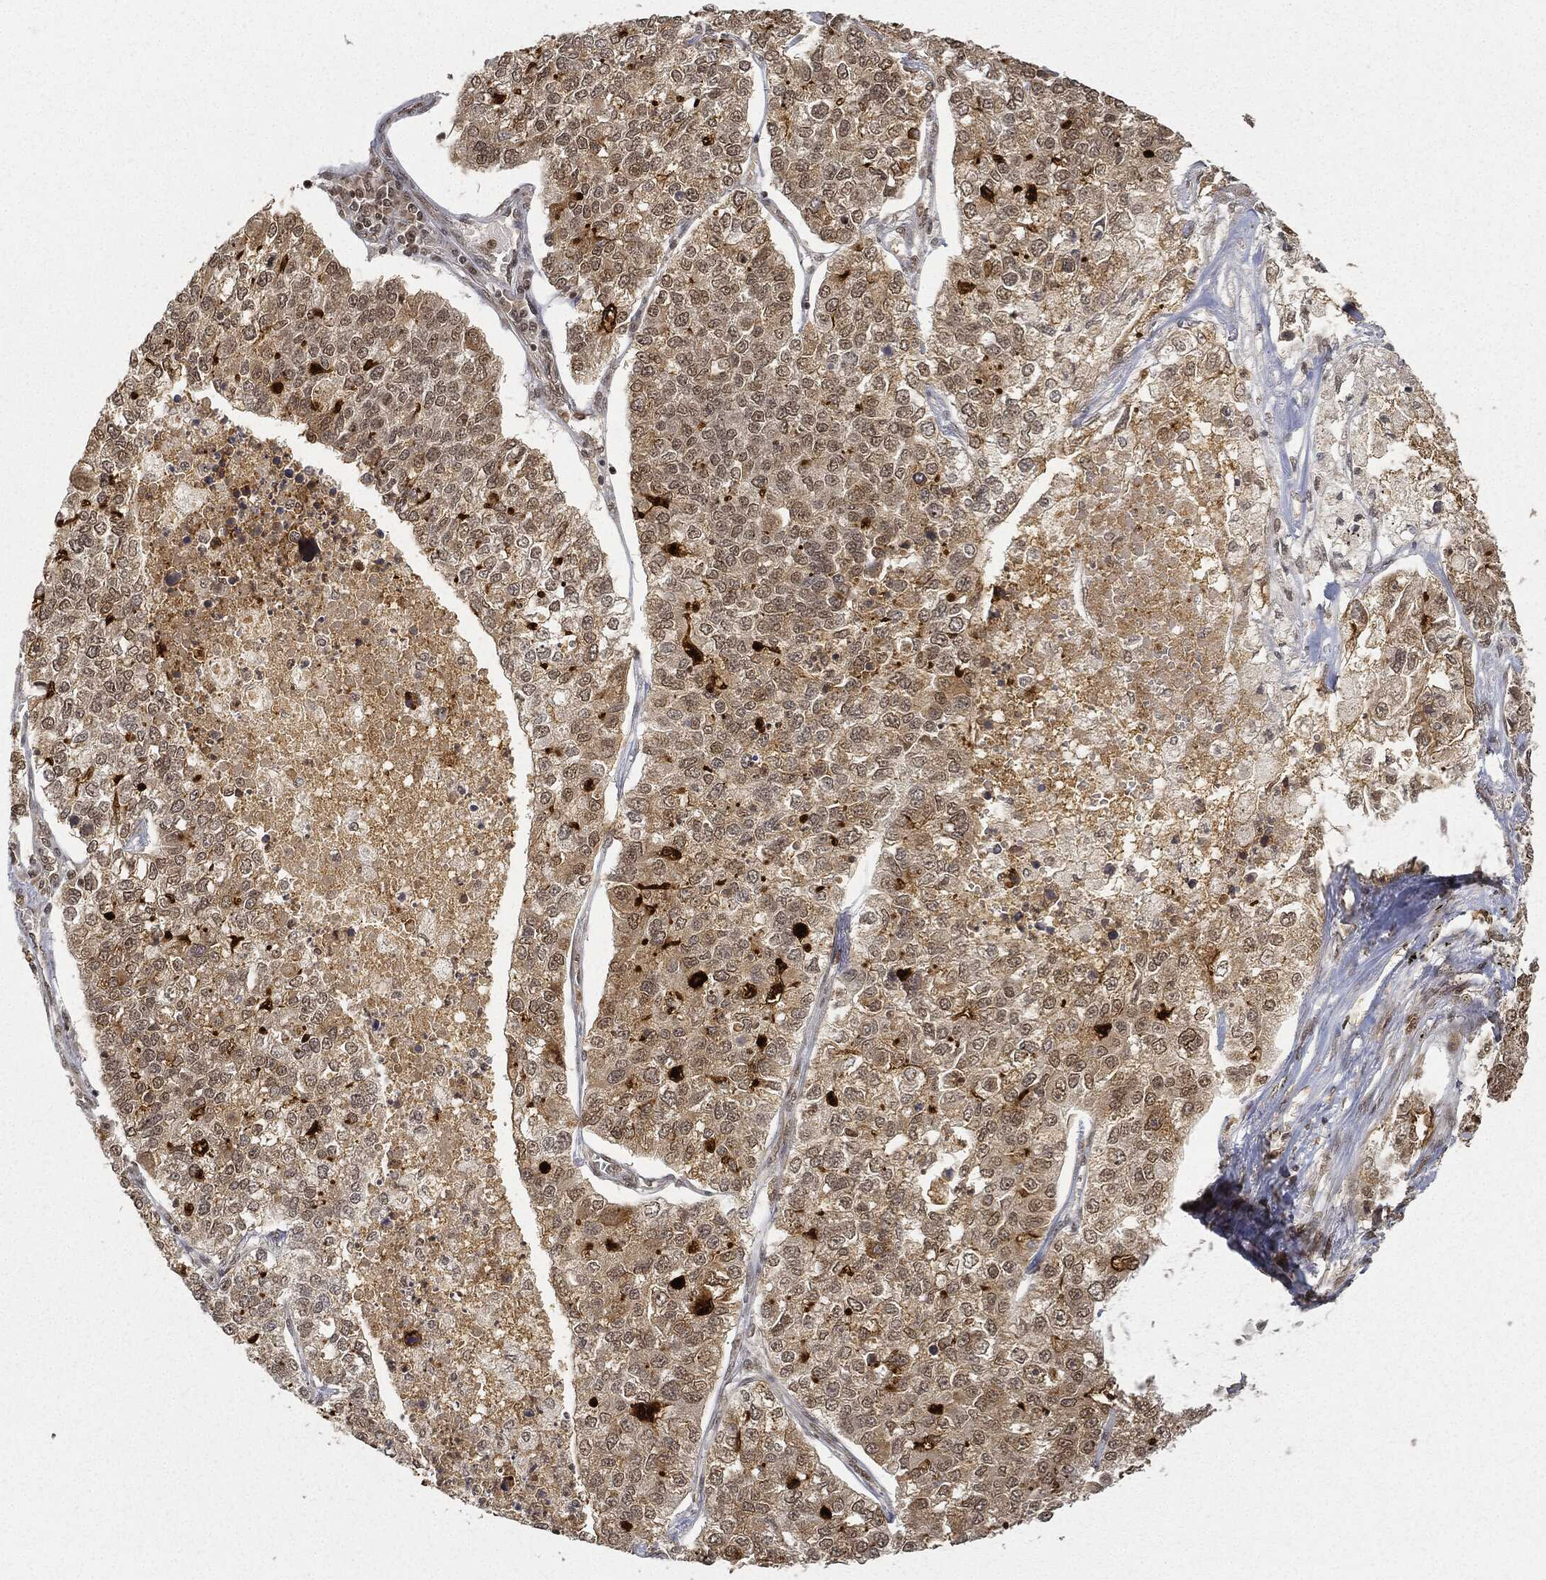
{"staining": {"intensity": "weak", "quantity": "25%-75%", "location": "cytoplasmic/membranous"}, "tissue": "lung cancer", "cell_type": "Tumor cells", "image_type": "cancer", "snomed": [{"axis": "morphology", "description": "Adenocarcinoma, NOS"}, {"axis": "topography", "description": "Lung"}], "caption": "An image of human lung cancer stained for a protein displays weak cytoplasmic/membranous brown staining in tumor cells.", "gene": "CIB1", "patient": {"sex": "male", "age": 49}}